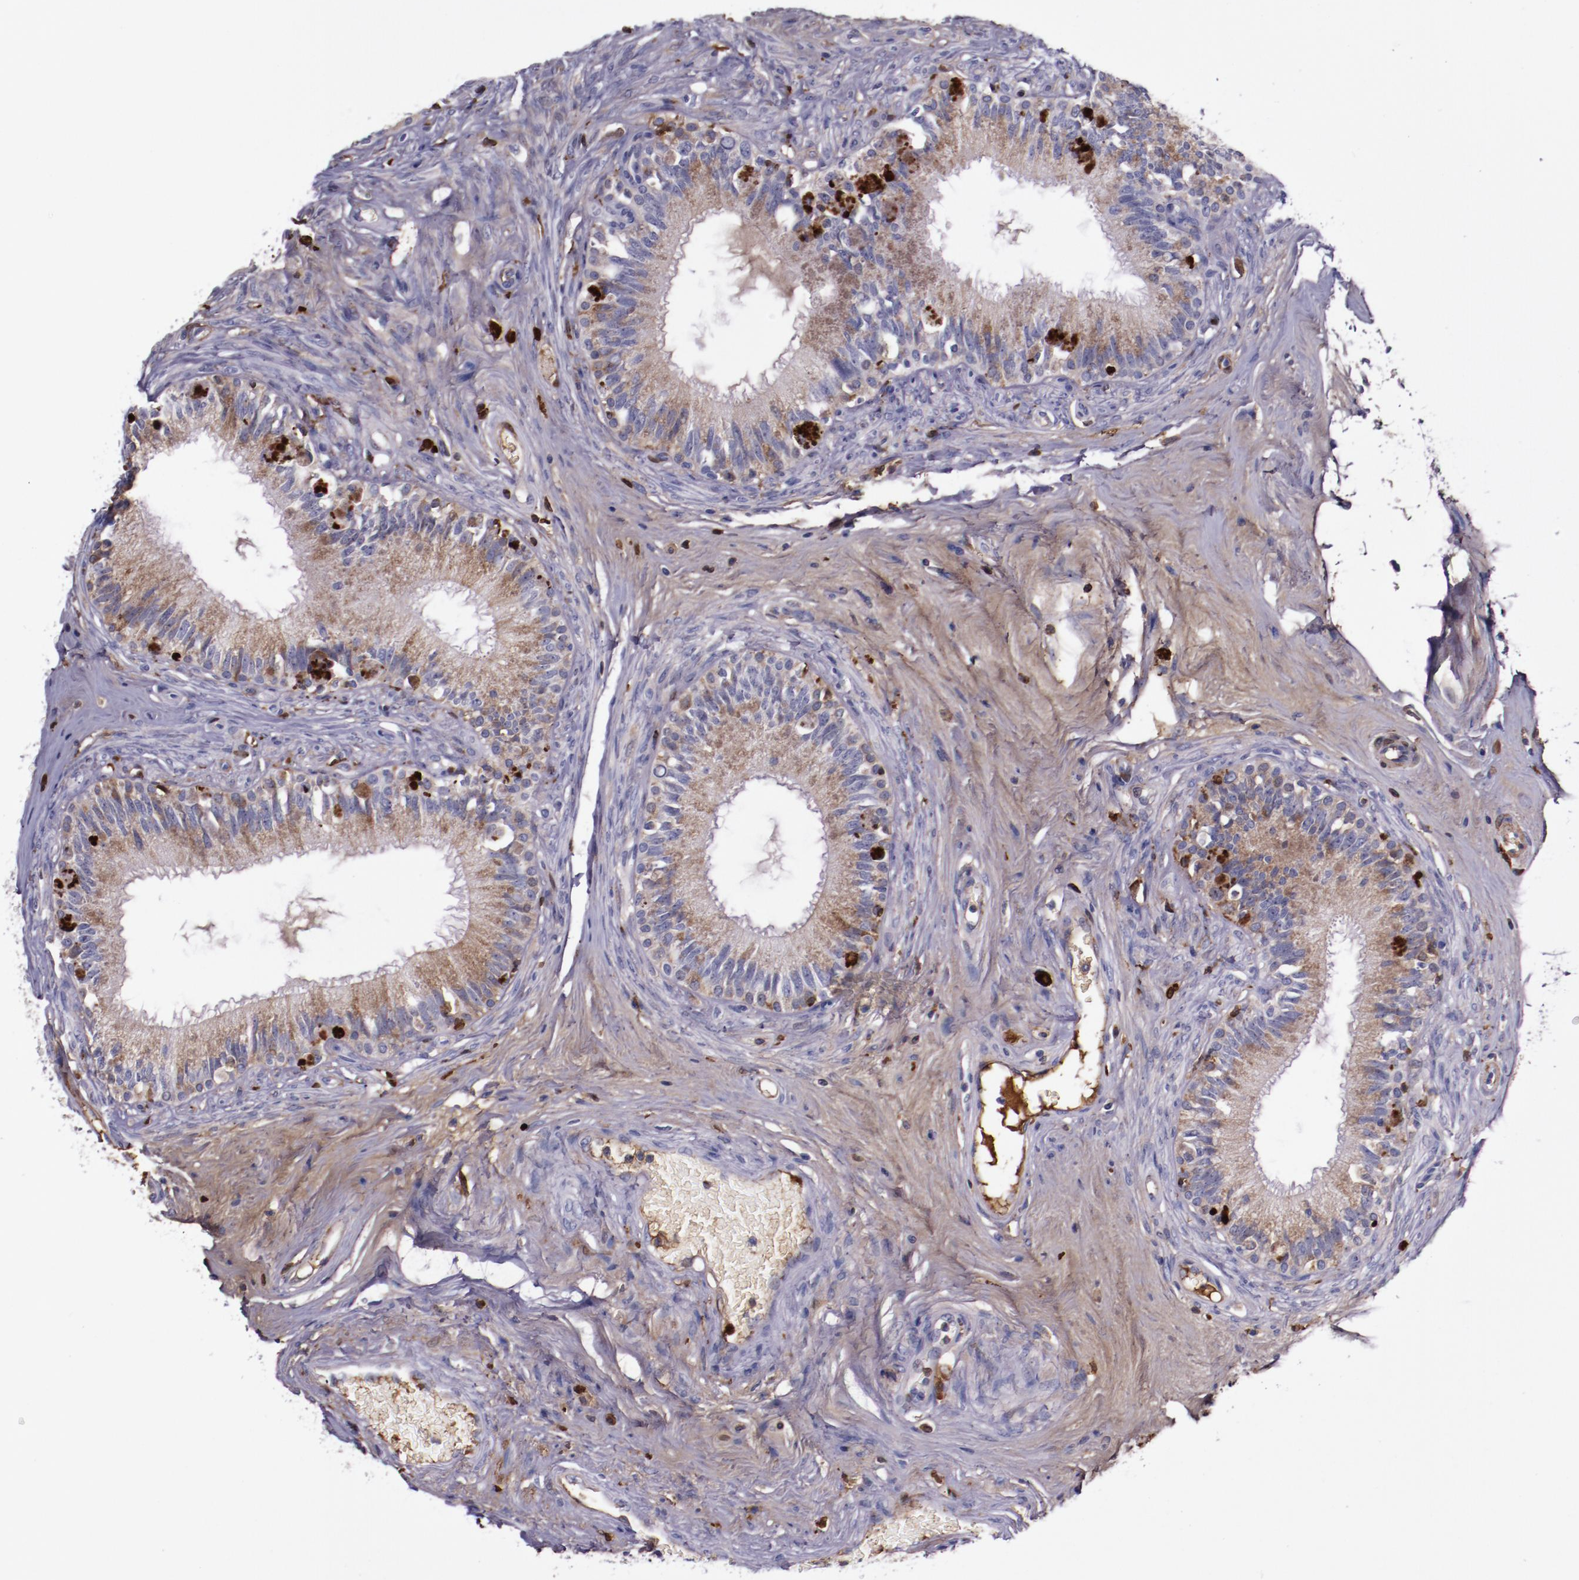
{"staining": {"intensity": "weak", "quantity": ">75%", "location": "cytoplasmic/membranous"}, "tissue": "epididymis", "cell_type": "Glandular cells", "image_type": "normal", "snomed": [{"axis": "morphology", "description": "Normal tissue, NOS"}, {"axis": "morphology", "description": "Inflammation, NOS"}, {"axis": "topography", "description": "Epididymis"}], "caption": "Glandular cells display weak cytoplasmic/membranous staining in about >75% of cells in unremarkable epididymis.", "gene": "APOH", "patient": {"sex": "male", "age": 84}}